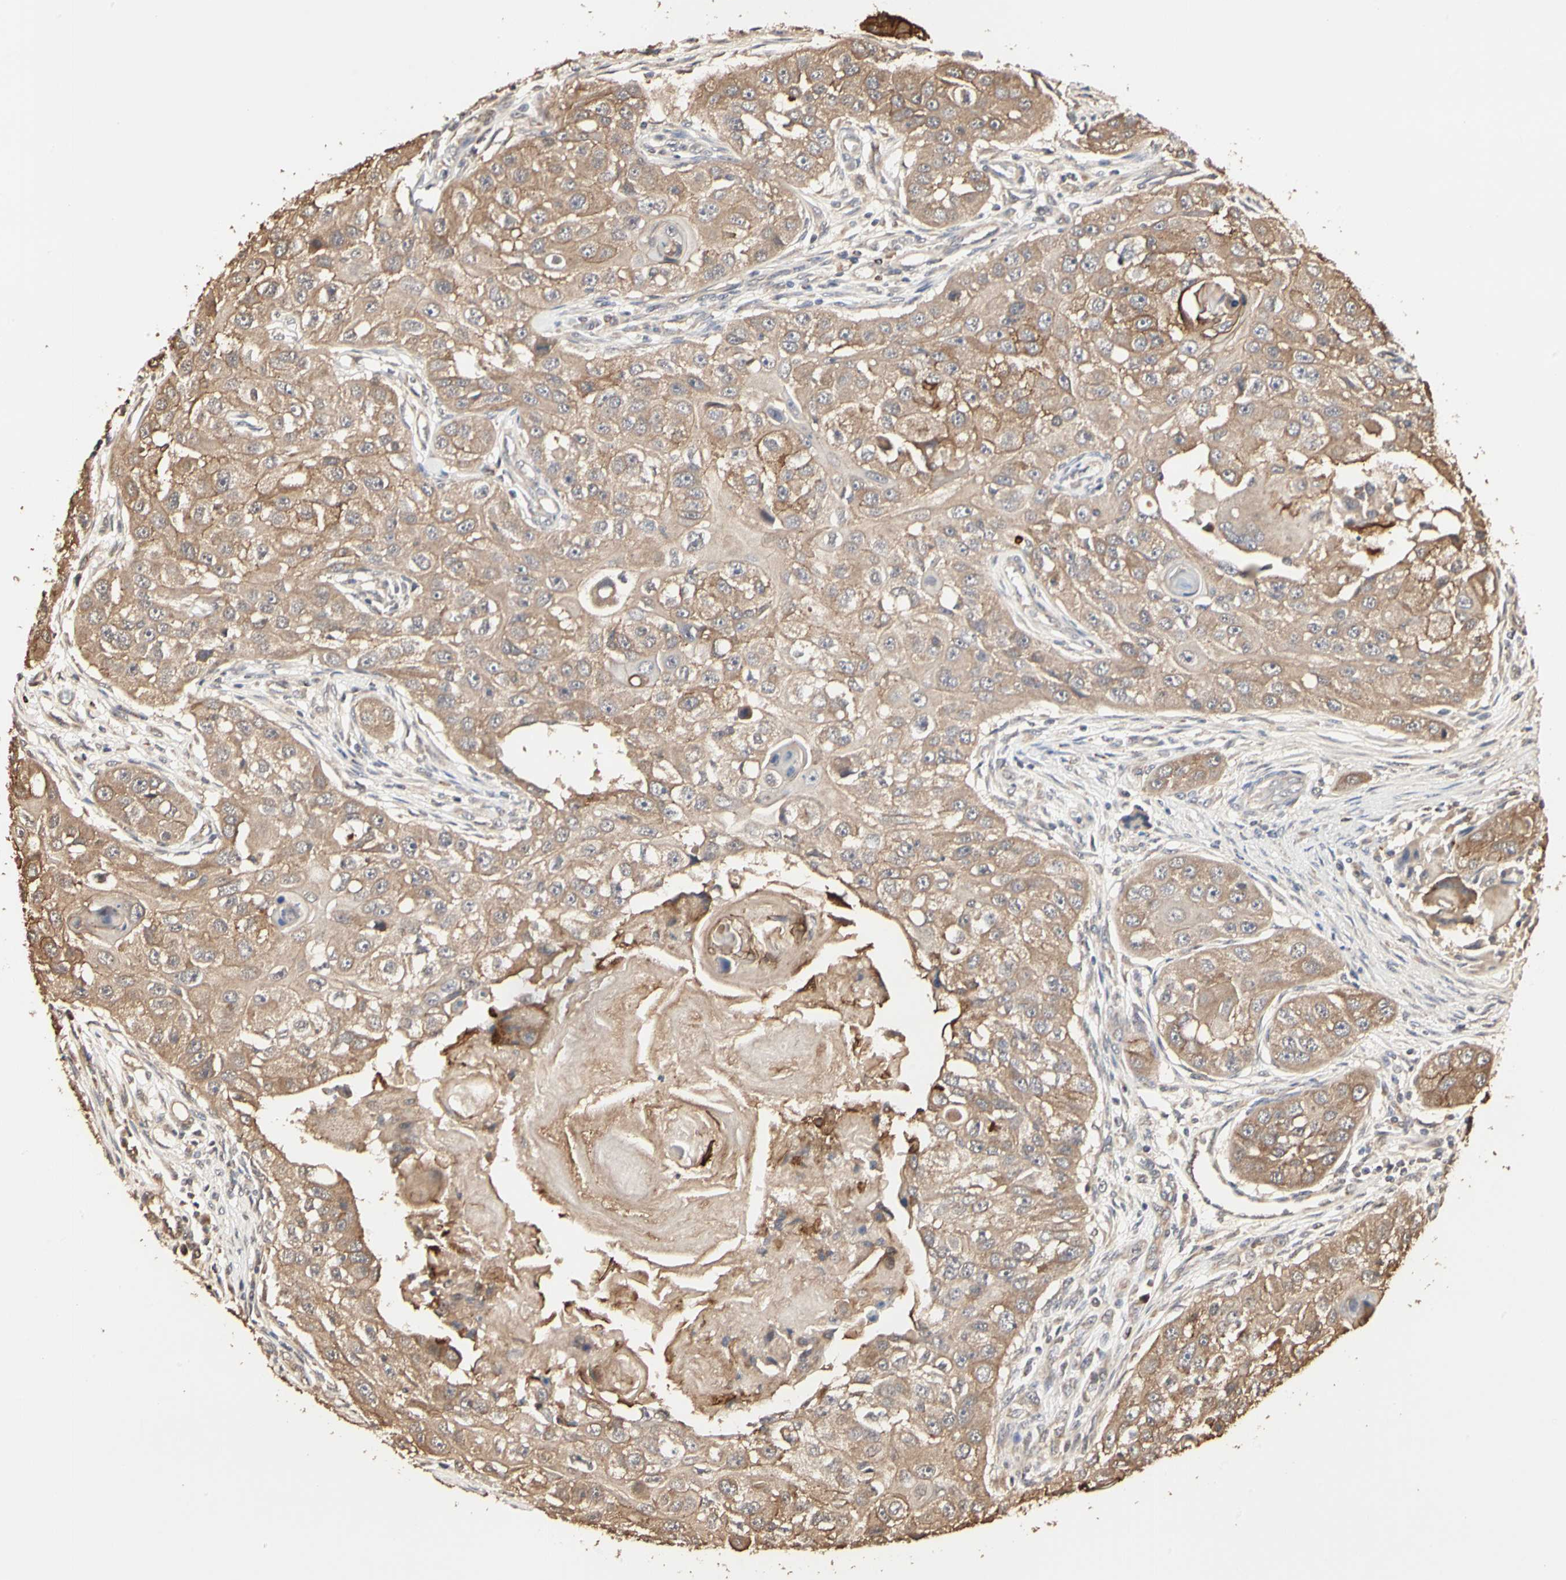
{"staining": {"intensity": "moderate", "quantity": ">75%", "location": "cytoplasmic/membranous"}, "tissue": "head and neck cancer", "cell_type": "Tumor cells", "image_type": "cancer", "snomed": [{"axis": "morphology", "description": "Normal tissue, NOS"}, {"axis": "morphology", "description": "Squamous cell carcinoma, NOS"}, {"axis": "topography", "description": "Skeletal muscle"}, {"axis": "topography", "description": "Head-Neck"}], "caption": "An immunohistochemistry micrograph of tumor tissue is shown. Protein staining in brown highlights moderate cytoplasmic/membranous positivity in head and neck cancer within tumor cells.", "gene": "TAOK1", "patient": {"sex": "male", "age": 51}}